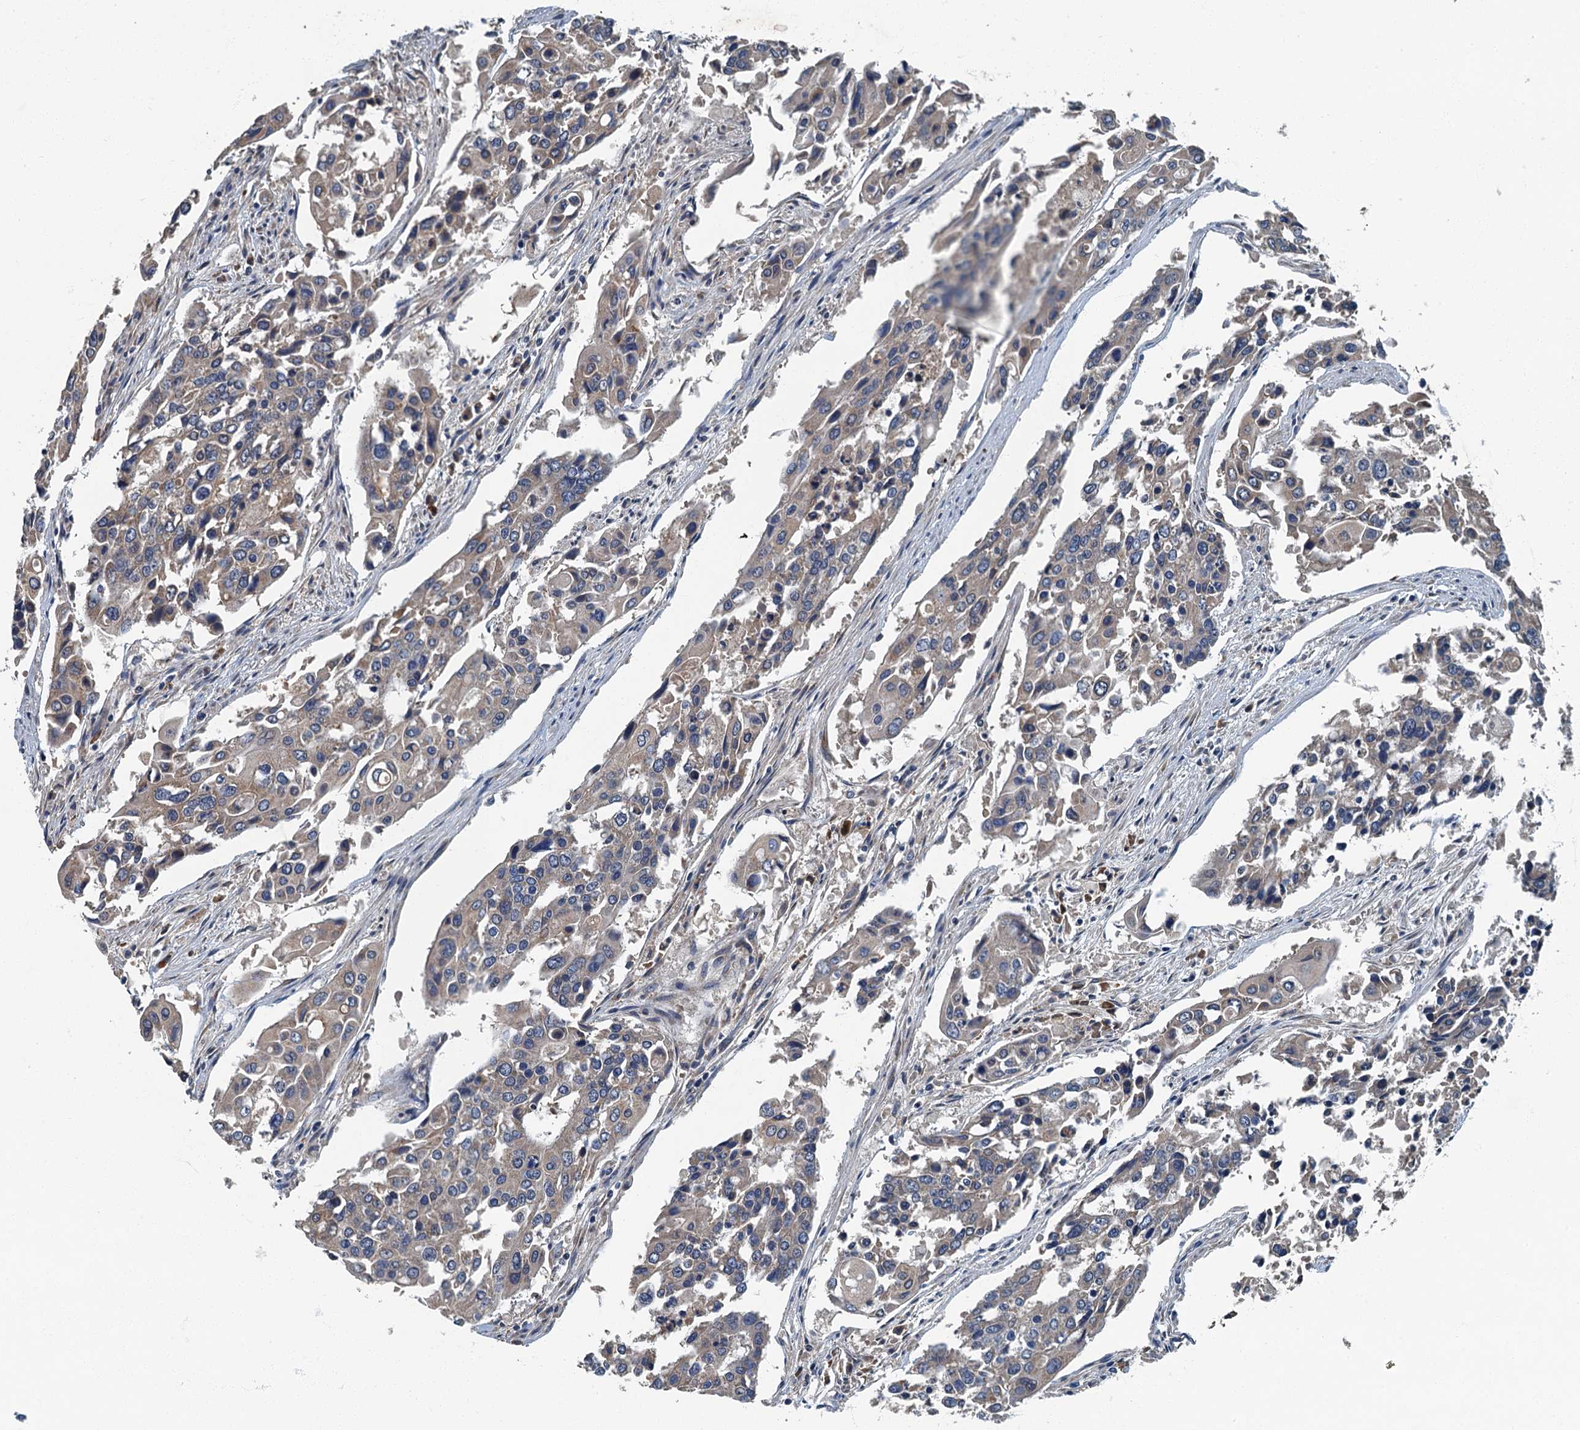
{"staining": {"intensity": "negative", "quantity": "none", "location": "none"}, "tissue": "colorectal cancer", "cell_type": "Tumor cells", "image_type": "cancer", "snomed": [{"axis": "morphology", "description": "Adenocarcinoma, NOS"}, {"axis": "topography", "description": "Colon"}], "caption": "There is no significant staining in tumor cells of adenocarcinoma (colorectal).", "gene": "DDX49", "patient": {"sex": "male", "age": 77}}